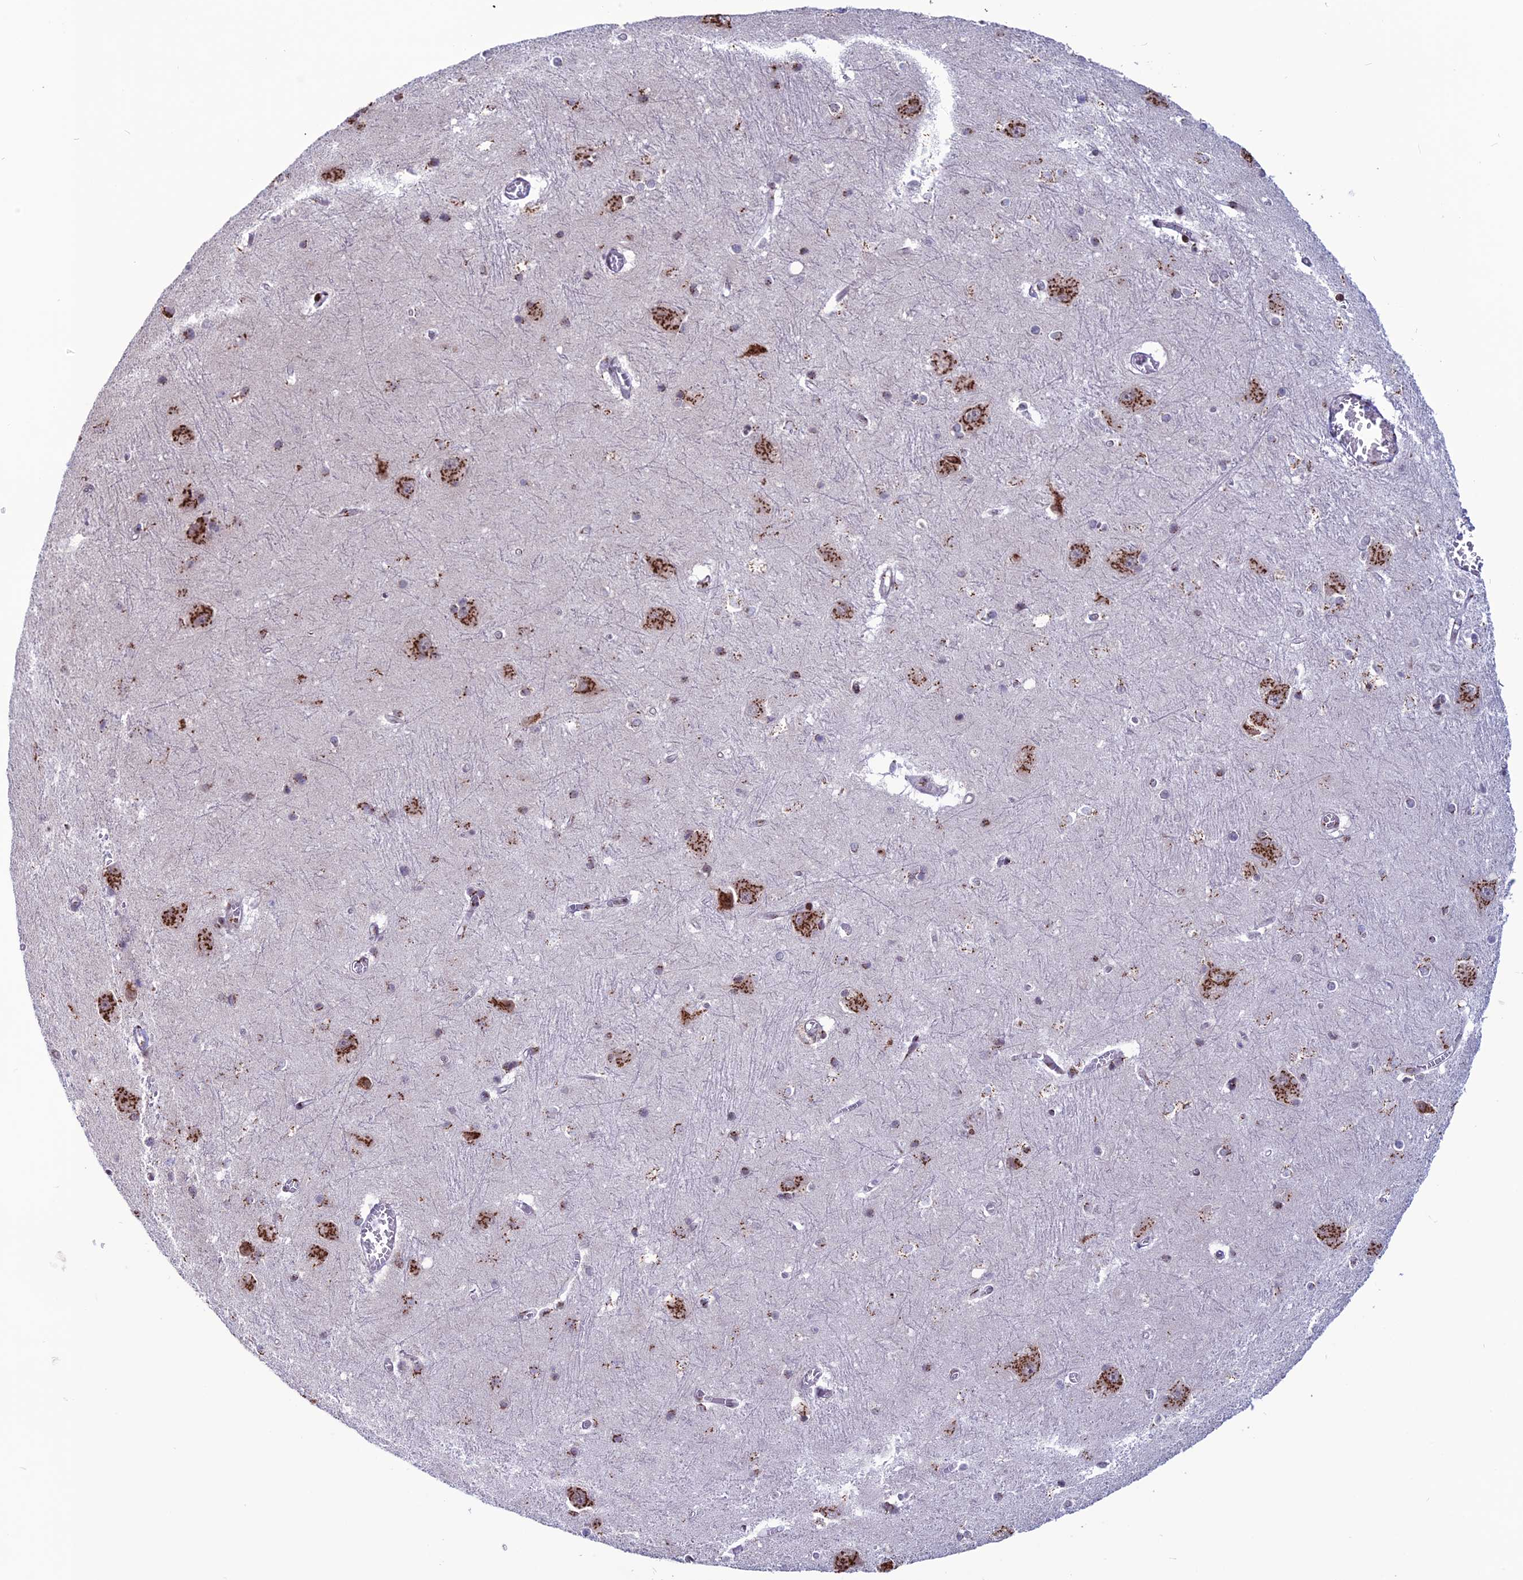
{"staining": {"intensity": "strong", "quantity": "25%-75%", "location": "cytoplasmic/membranous"}, "tissue": "caudate", "cell_type": "Glial cells", "image_type": "normal", "snomed": [{"axis": "morphology", "description": "Normal tissue, NOS"}, {"axis": "topography", "description": "Lateral ventricle wall"}], "caption": "The immunohistochemical stain labels strong cytoplasmic/membranous positivity in glial cells of normal caudate. (DAB (3,3'-diaminobenzidine) = brown stain, brightfield microscopy at high magnification).", "gene": "PLEKHA4", "patient": {"sex": "male", "age": 37}}